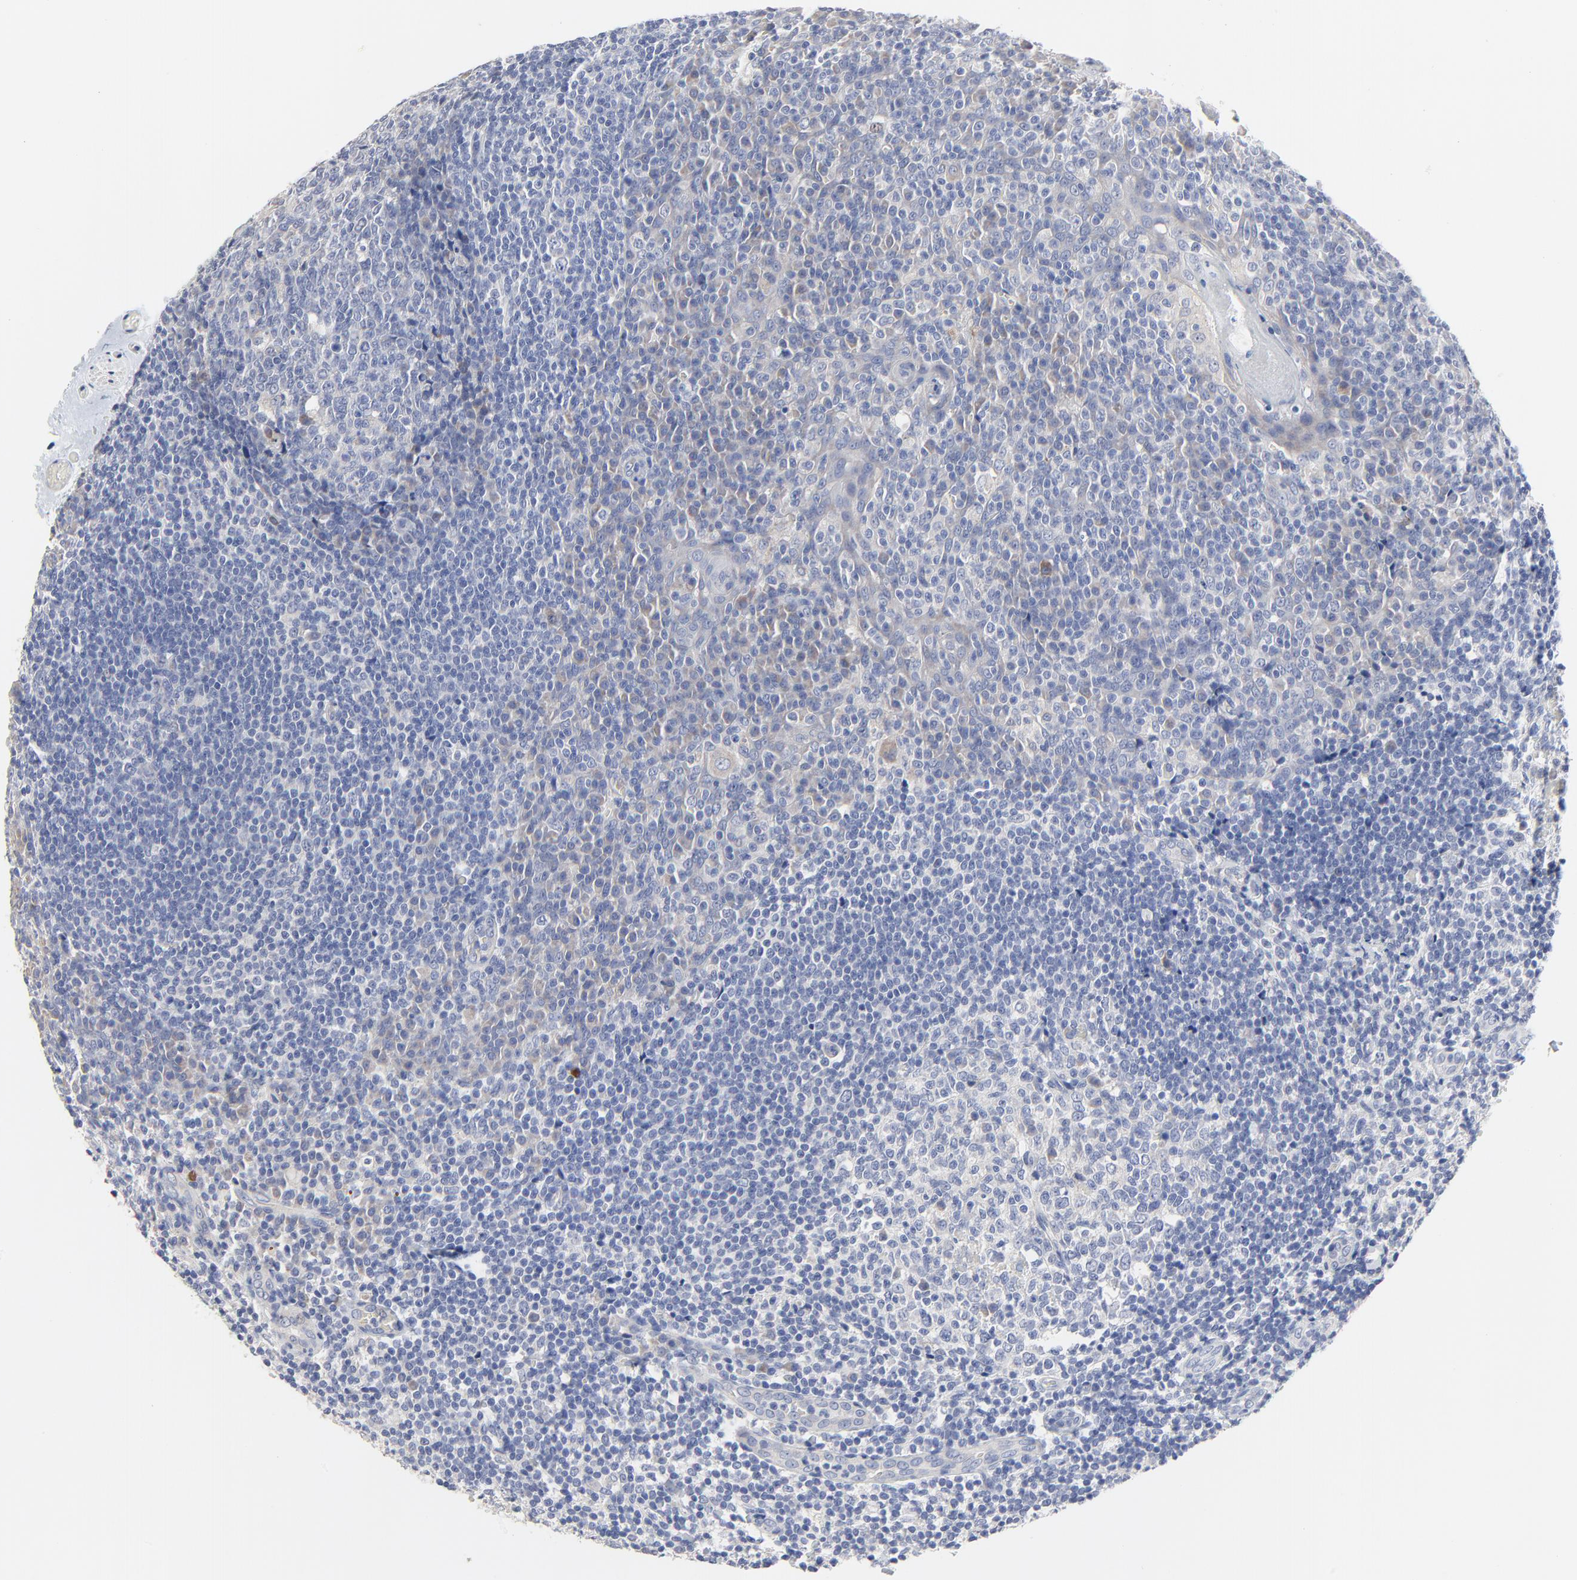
{"staining": {"intensity": "weak", "quantity": "<25%", "location": "cytoplasmic/membranous"}, "tissue": "tonsil", "cell_type": "Germinal center cells", "image_type": "normal", "snomed": [{"axis": "morphology", "description": "Normal tissue, NOS"}, {"axis": "topography", "description": "Tonsil"}], "caption": "Immunohistochemical staining of benign tonsil shows no significant staining in germinal center cells. The staining was performed using DAB to visualize the protein expression in brown, while the nuclei were stained in blue with hematoxylin (Magnification: 20x).", "gene": "DHRSX", "patient": {"sex": "male", "age": 31}}